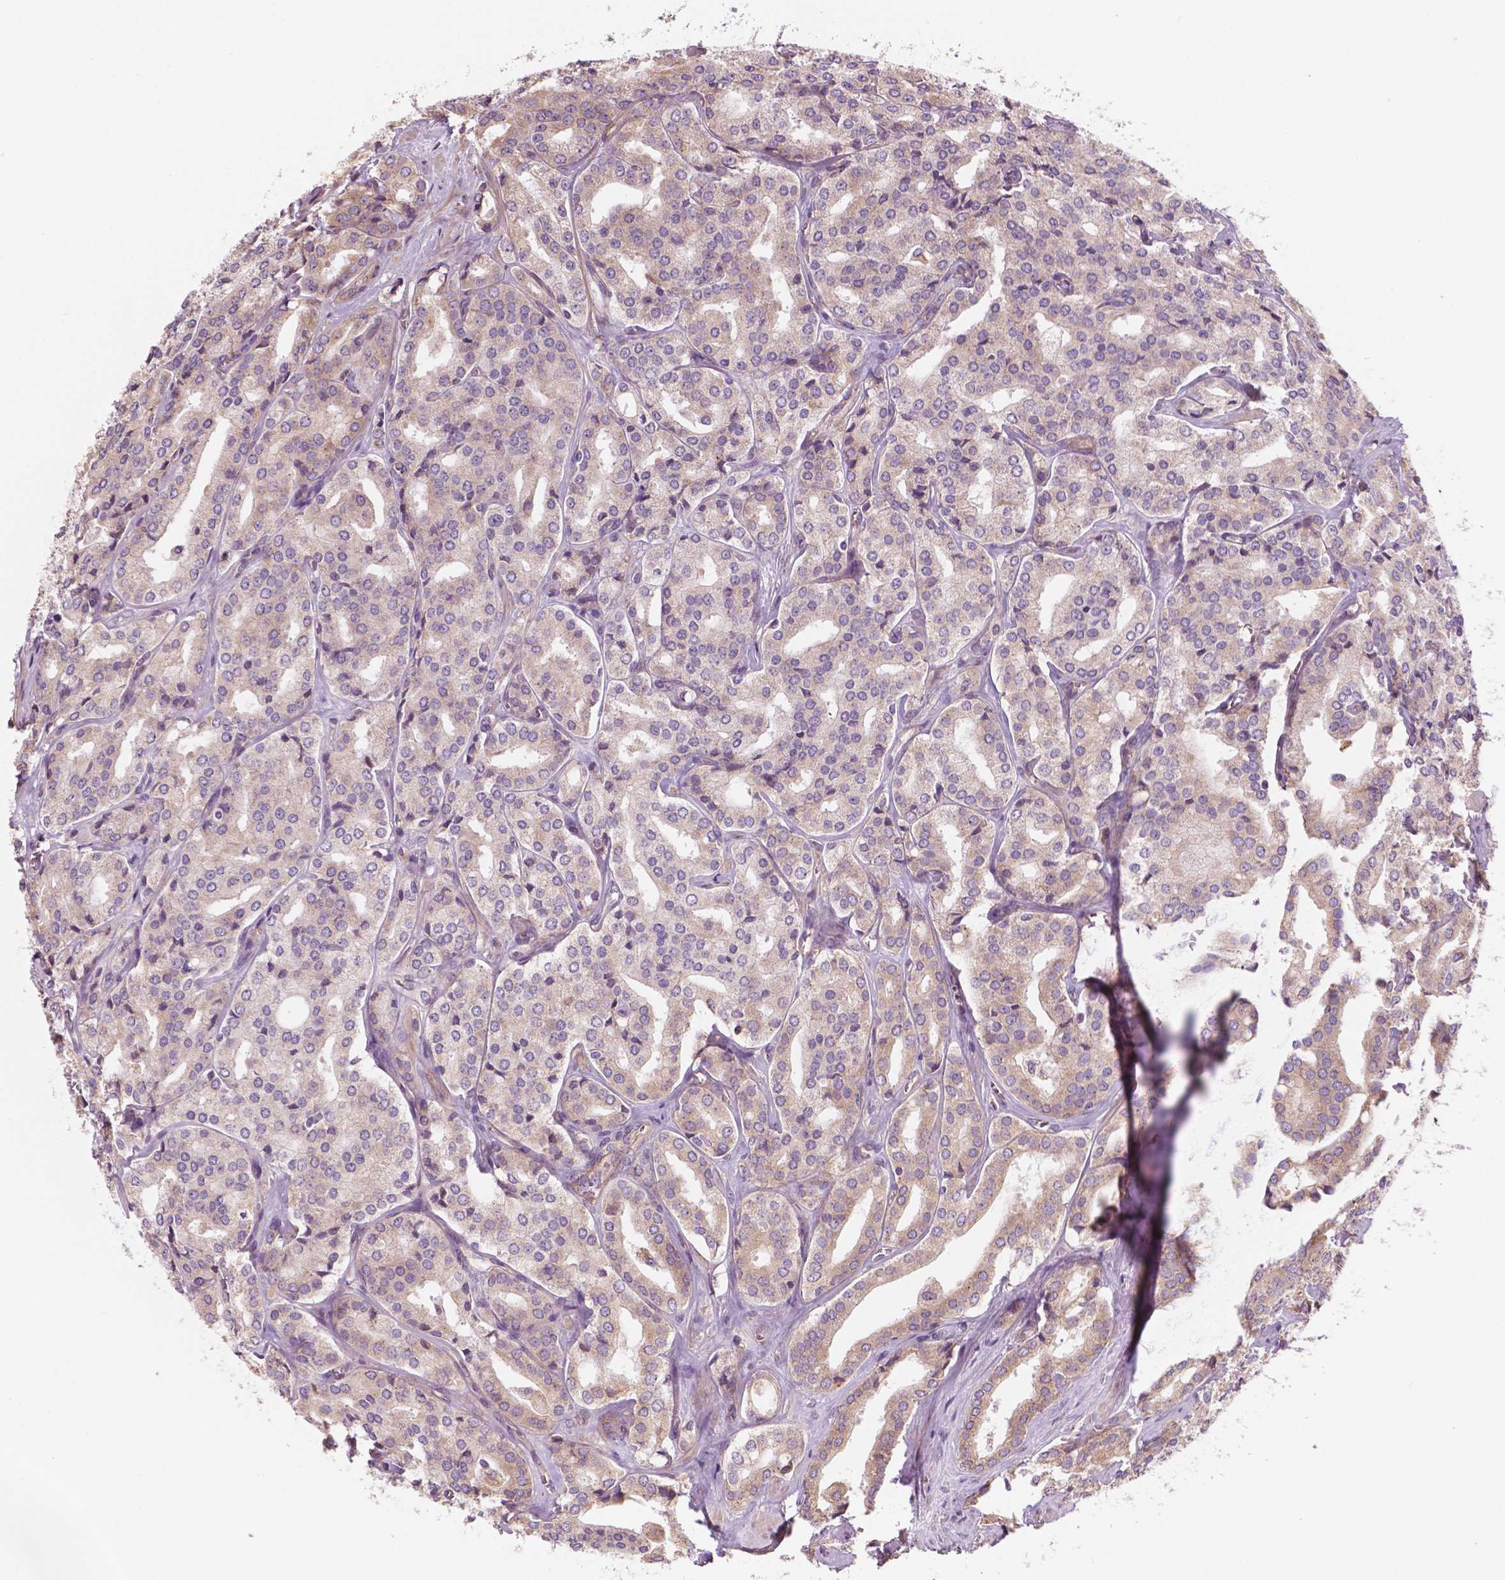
{"staining": {"intensity": "weak", "quantity": "25%-75%", "location": "cytoplasmic/membranous"}, "tissue": "prostate cancer", "cell_type": "Tumor cells", "image_type": "cancer", "snomed": [{"axis": "morphology", "description": "Adenocarcinoma, Low grade"}, {"axis": "topography", "description": "Prostate"}], "caption": "Immunohistochemical staining of human prostate cancer (adenocarcinoma (low-grade)) demonstrates weak cytoplasmic/membranous protein staining in approximately 25%-75% of tumor cells.", "gene": "SURF4", "patient": {"sex": "male", "age": 56}}